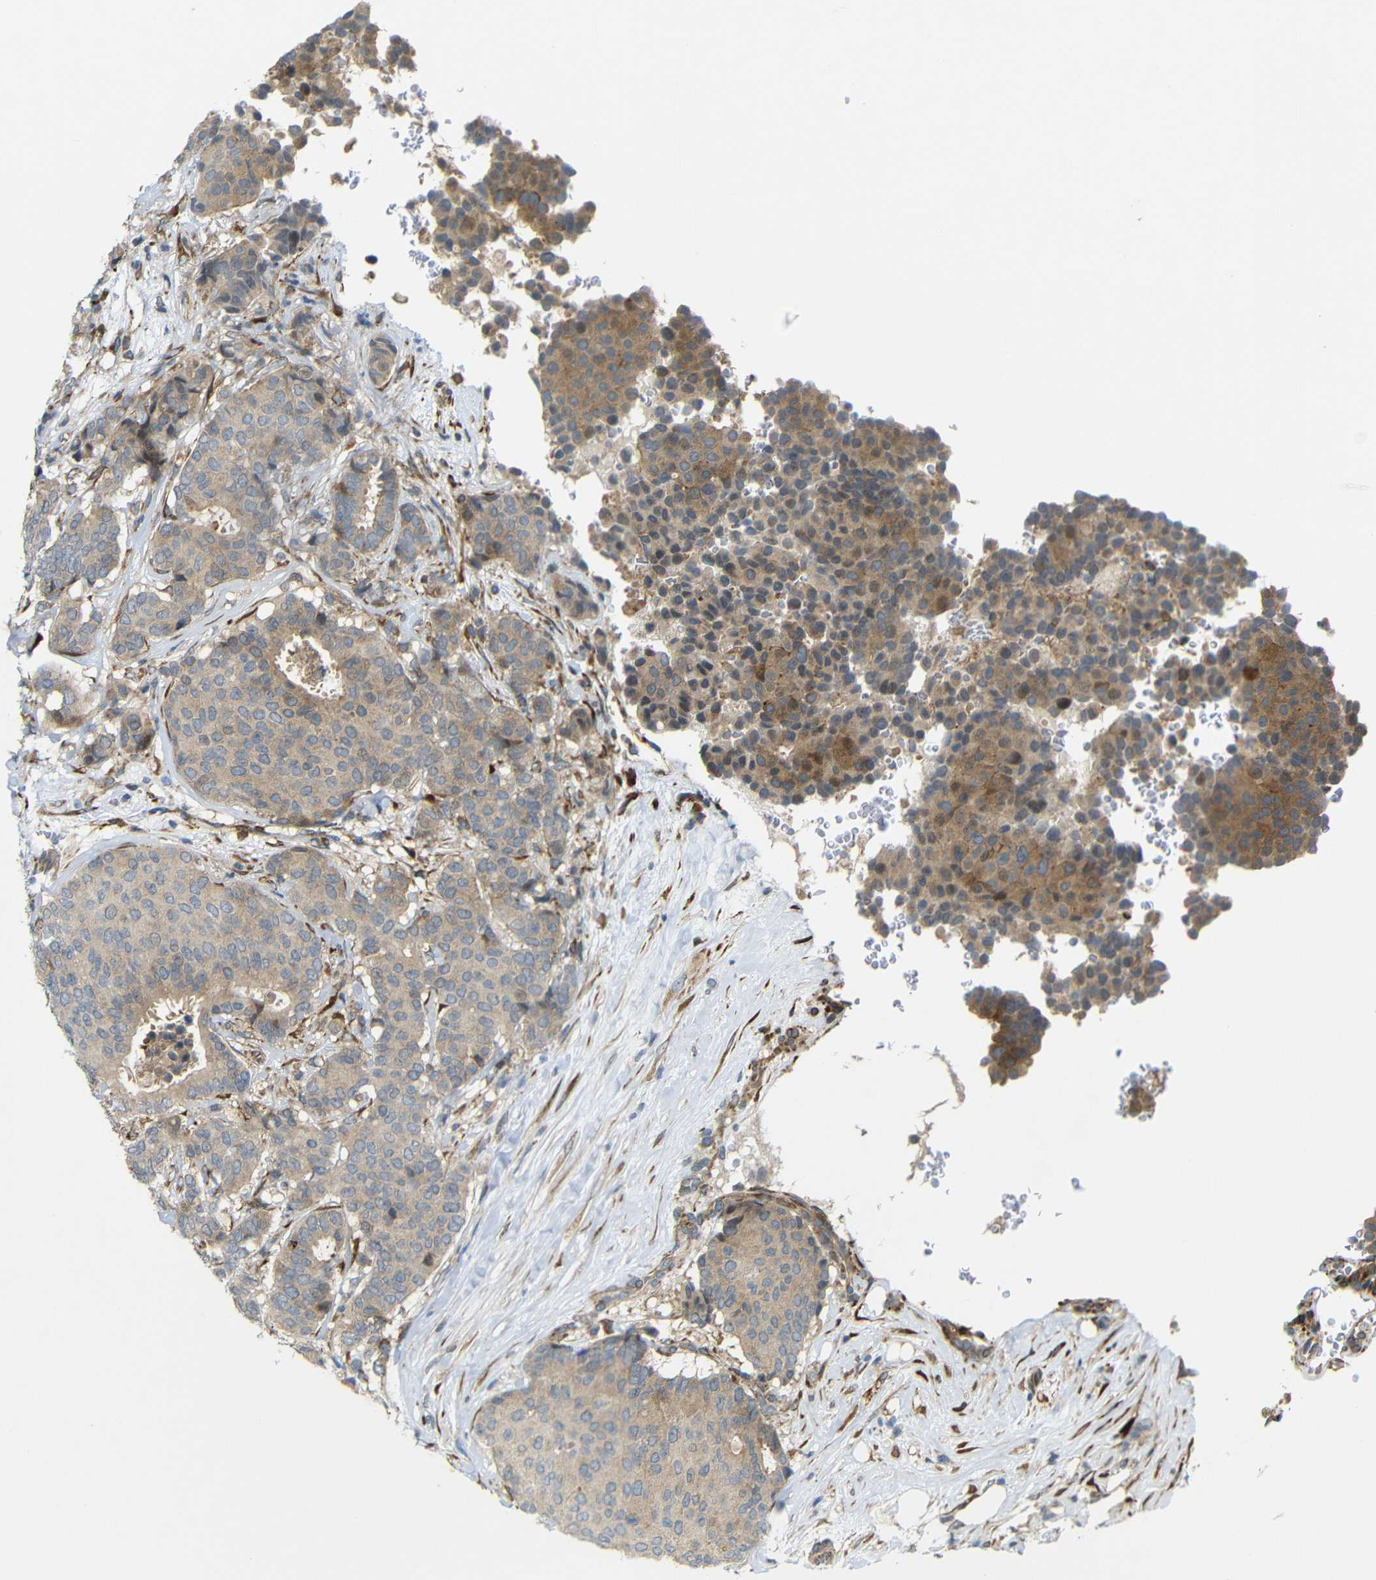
{"staining": {"intensity": "weak", "quantity": ">75%", "location": "cytoplasmic/membranous"}, "tissue": "breast cancer", "cell_type": "Tumor cells", "image_type": "cancer", "snomed": [{"axis": "morphology", "description": "Duct carcinoma"}, {"axis": "topography", "description": "Breast"}], "caption": "A photomicrograph showing weak cytoplasmic/membranous staining in approximately >75% of tumor cells in breast intraductal carcinoma, as visualized by brown immunohistochemical staining.", "gene": "P3H2", "patient": {"sex": "female", "age": 75}}